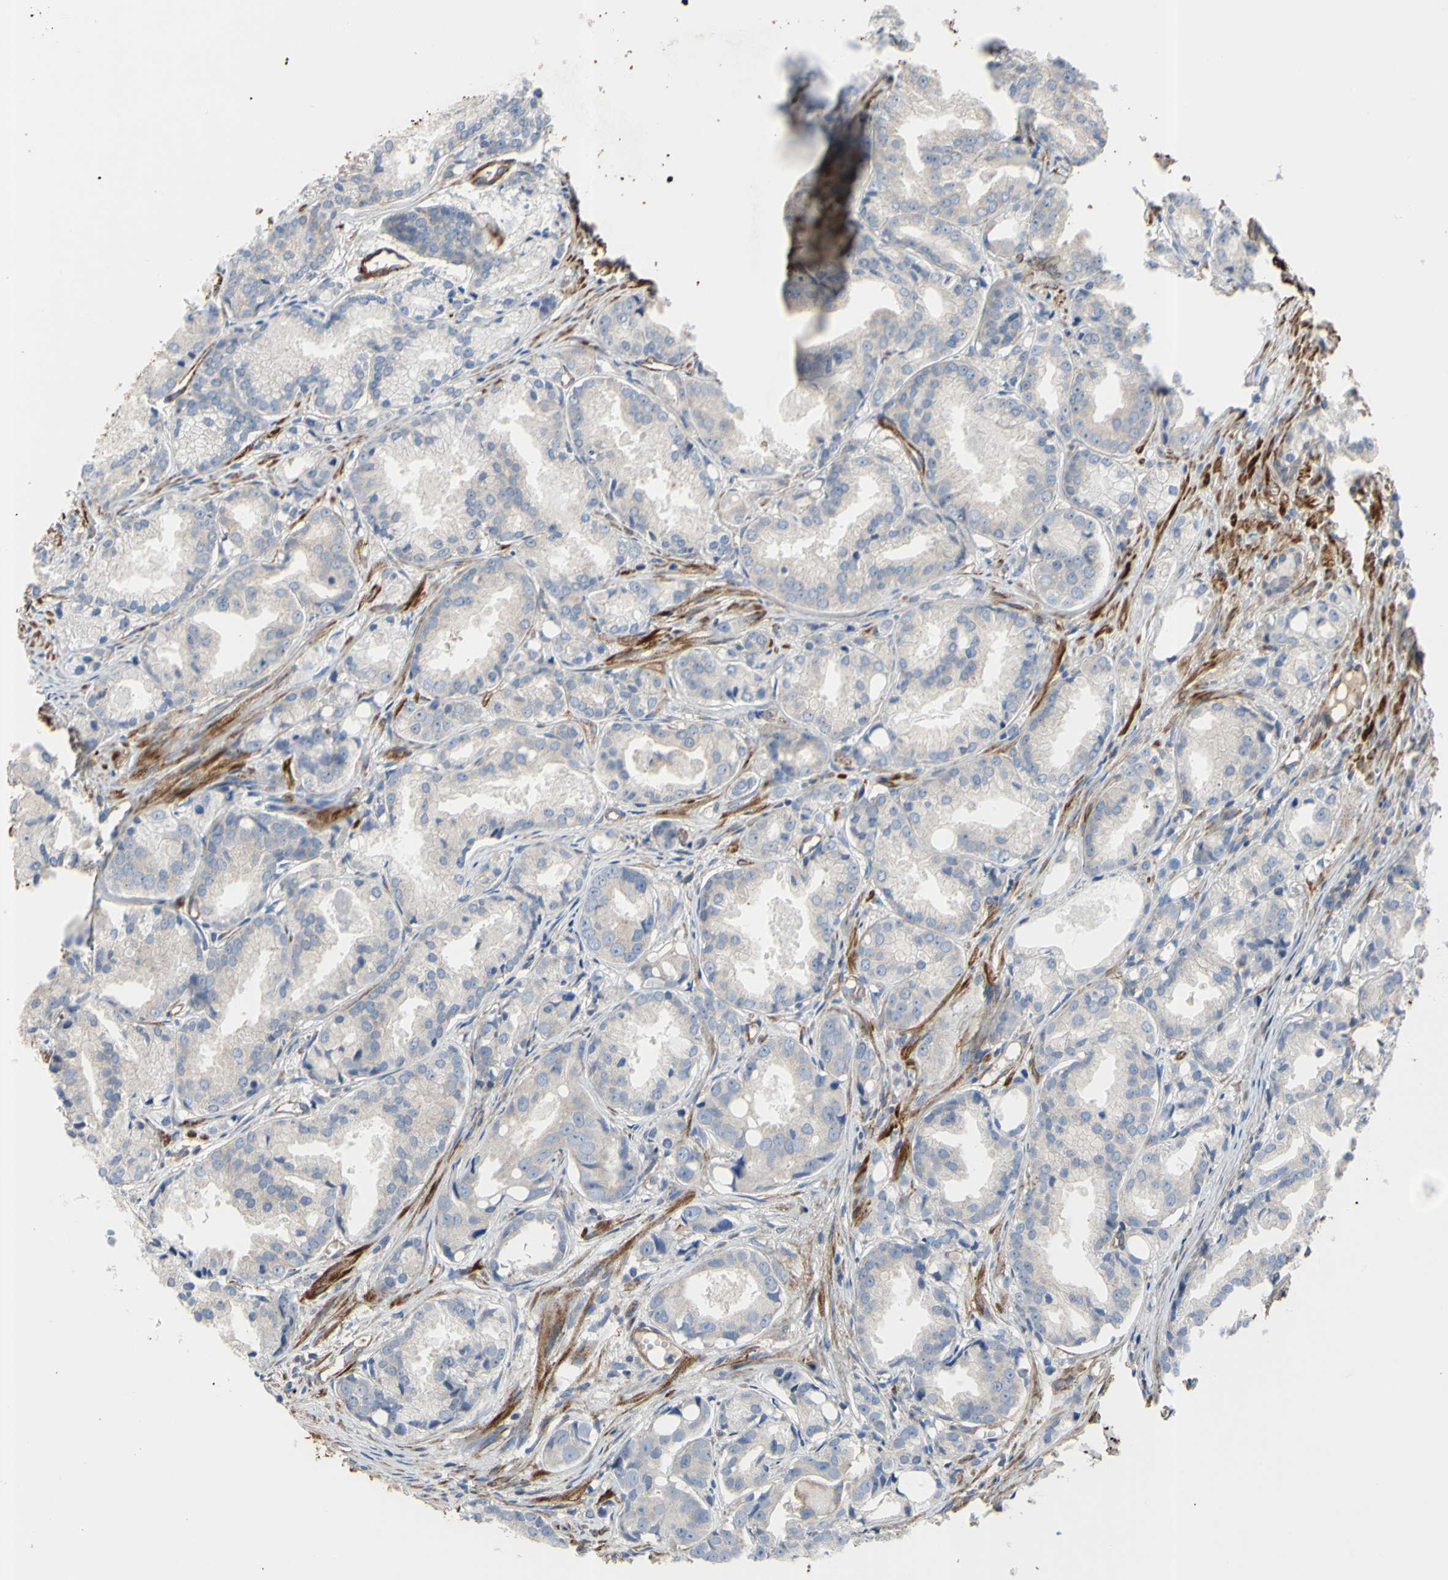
{"staining": {"intensity": "negative", "quantity": "none", "location": "none"}, "tissue": "prostate cancer", "cell_type": "Tumor cells", "image_type": "cancer", "snomed": [{"axis": "morphology", "description": "Adenocarcinoma, Low grade"}, {"axis": "topography", "description": "Prostate"}], "caption": "High power microscopy micrograph of an immunohistochemistry (IHC) histopathology image of adenocarcinoma (low-grade) (prostate), revealing no significant staining in tumor cells.", "gene": "BECN1", "patient": {"sex": "male", "age": 72}}